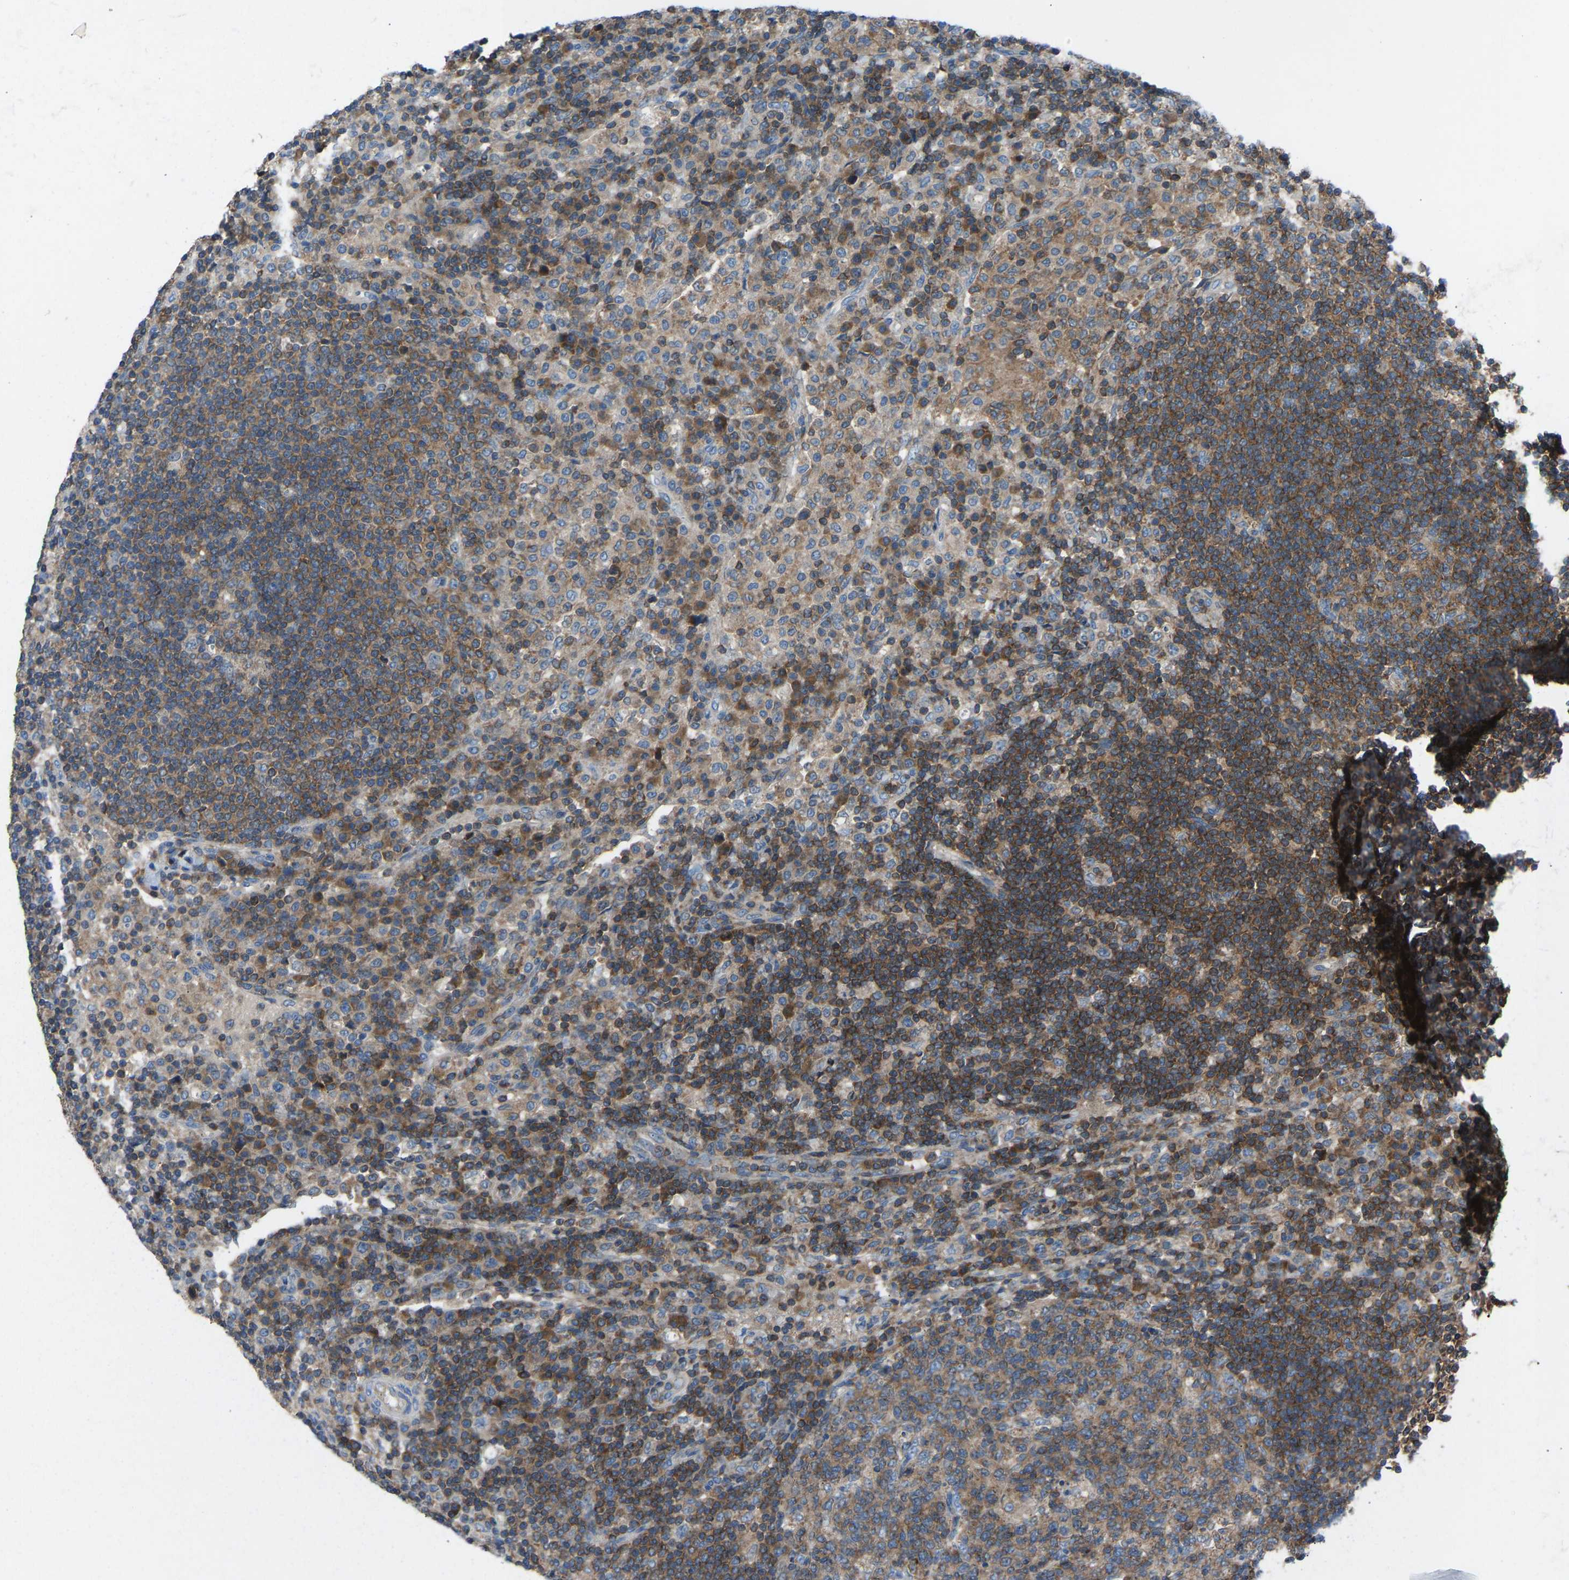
{"staining": {"intensity": "moderate", "quantity": ">75%", "location": "cytoplasmic/membranous"}, "tissue": "lymph node", "cell_type": "Germinal center cells", "image_type": "normal", "snomed": [{"axis": "morphology", "description": "Normal tissue, NOS"}, {"axis": "topography", "description": "Lymph node"}], "caption": "Germinal center cells show medium levels of moderate cytoplasmic/membranous expression in about >75% of cells in normal human lymph node.", "gene": "GRK6", "patient": {"sex": "female", "age": 53}}